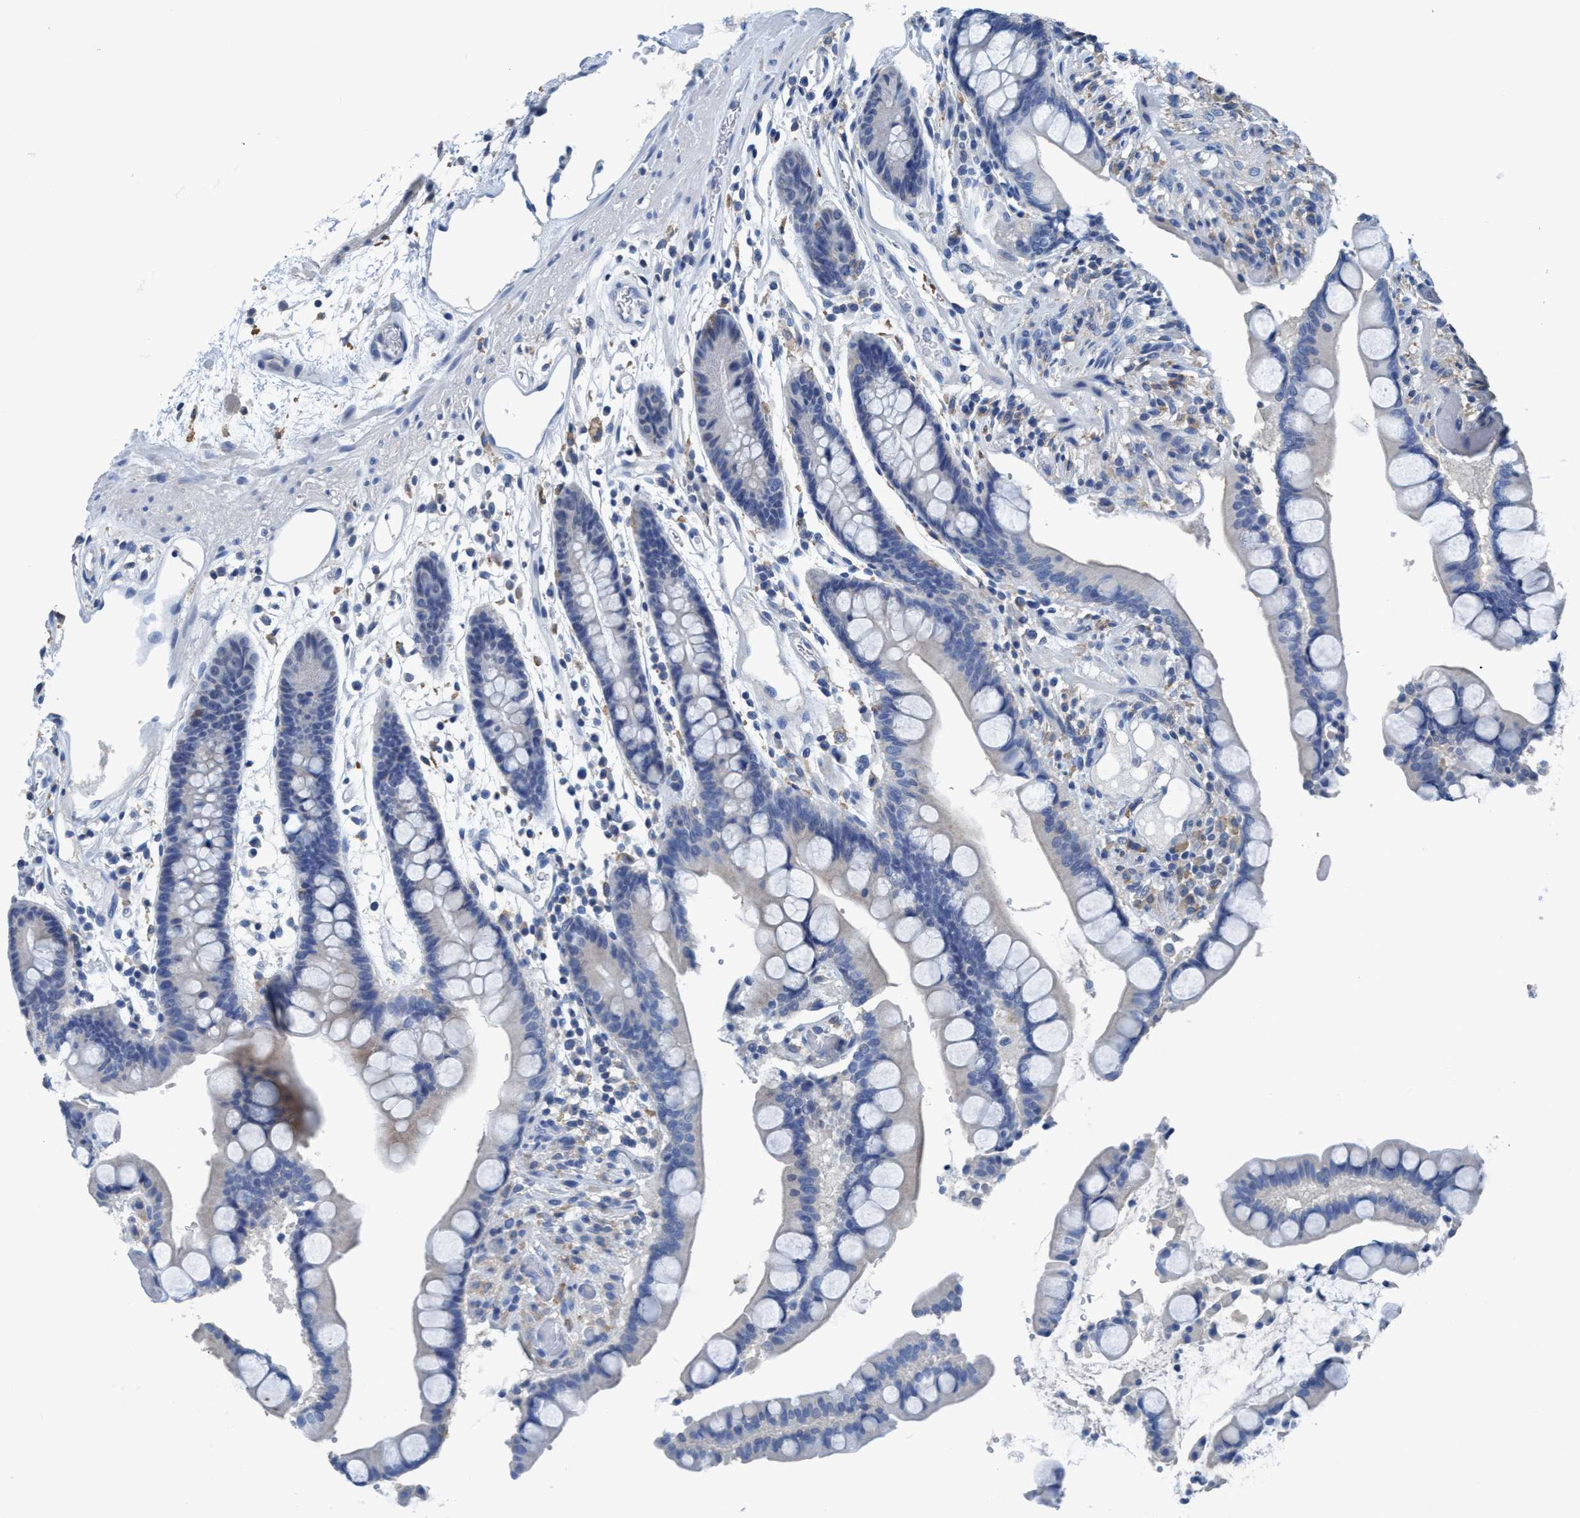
{"staining": {"intensity": "negative", "quantity": "none", "location": "none"}, "tissue": "colon", "cell_type": "Endothelial cells", "image_type": "normal", "snomed": [{"axis": "morphology", "description": "Normal tissue, NOS"}, {"axis": "topography", "description": "Colon"}], "caption": "An image of colon stained for a protein displays no brown staining in endothelial cells. (DAB (3,3'-diaminobenzidine) immunohistochemistry, high magnification).", "gene": "DNAI1", "patient": {"sex": "male", "age": 73}}